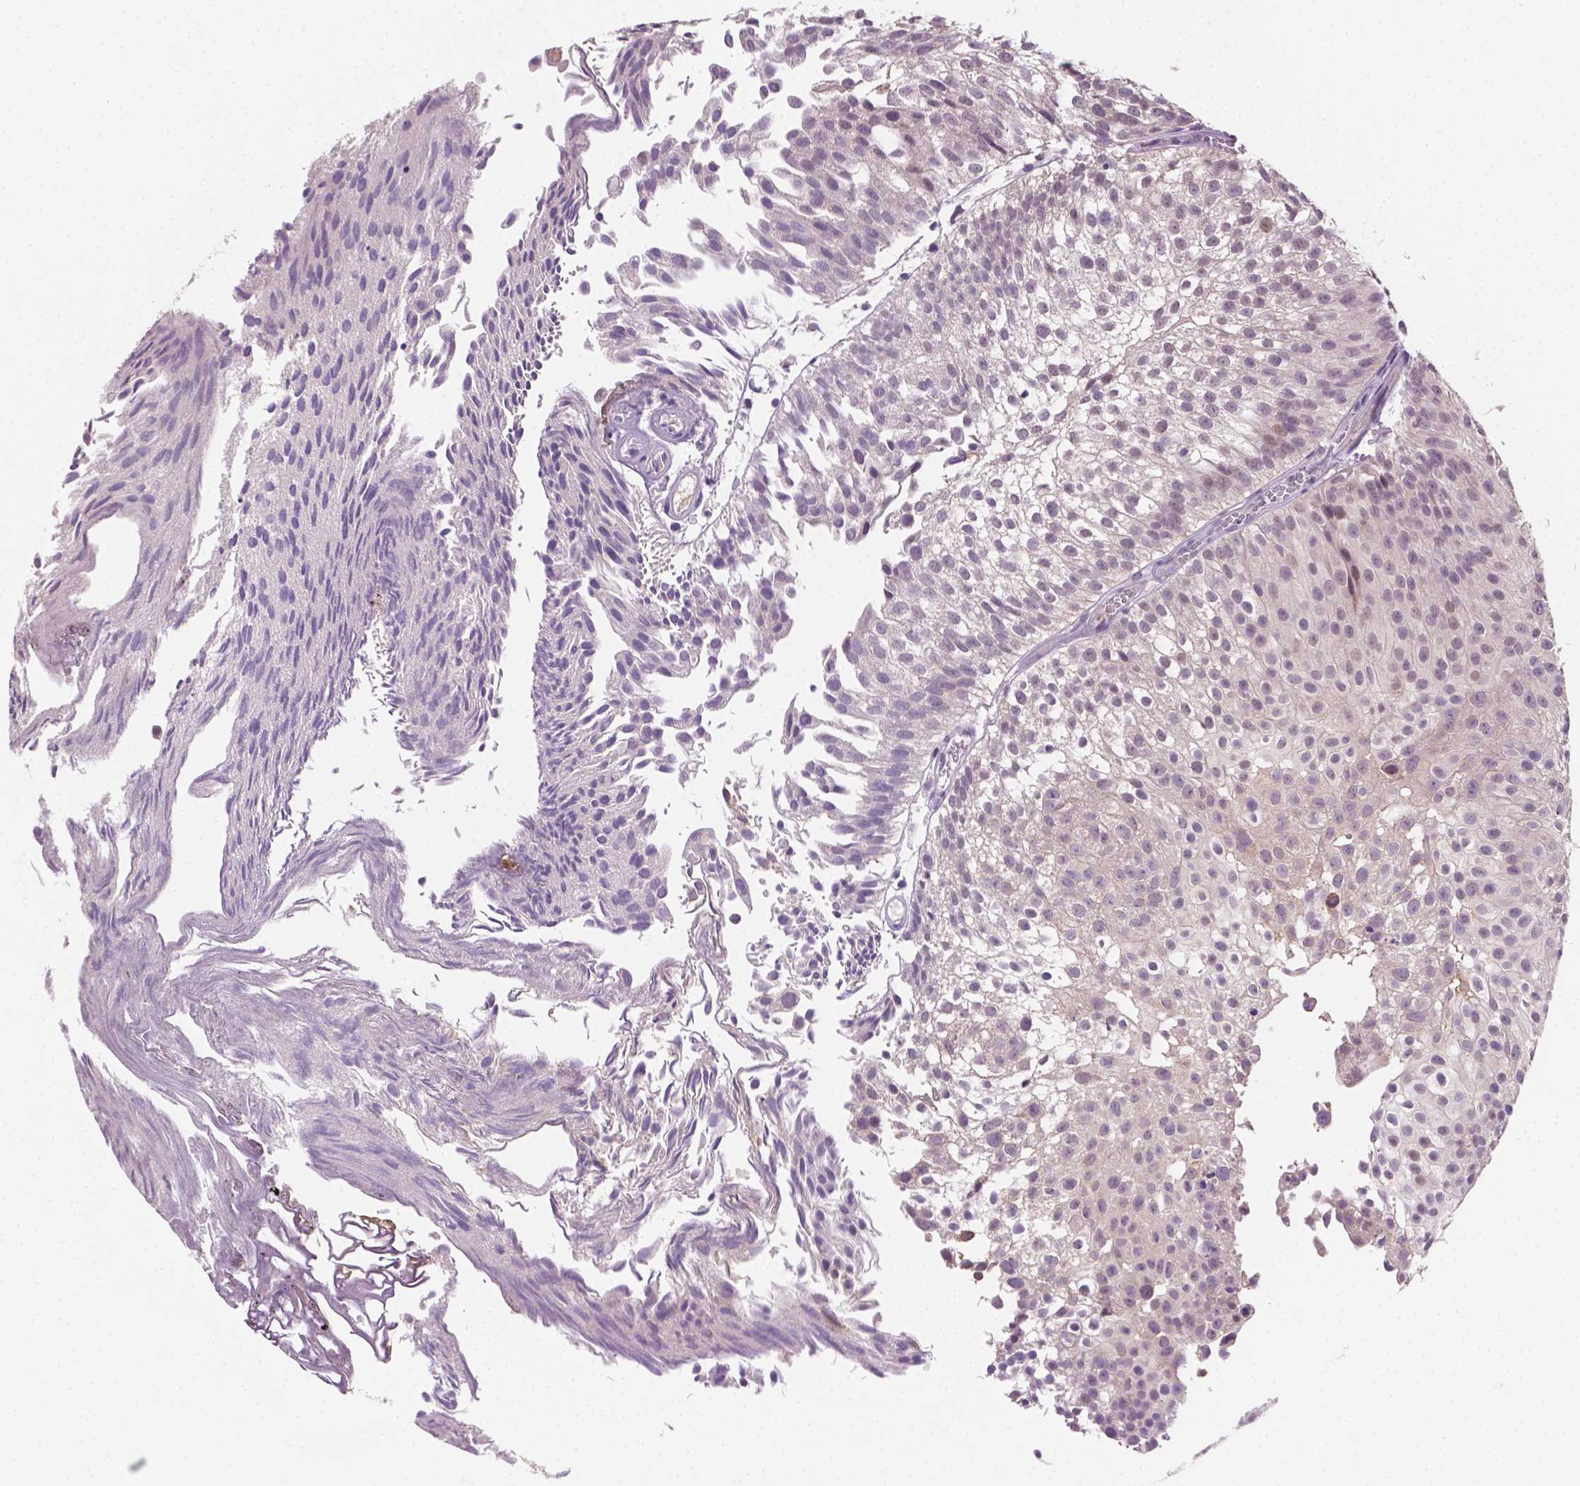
{"staining": {"intensity": "negative", "quantity": "none", "location": "none"}, "tissue": "urothelial cancer", "cell_type": "Tumor cells", "image_type": "cancer", "snomed": [{"axis": "morphology", "description": "Urothelial carcinoma, Low grade"}, {"axis": "topography", "description": "Urinary bladder"}], "caption": "IHC micrograph of low-grade urothelial carcinoma stained for a protein (brown), which displays no staining in tumor cells.", "gene": "MROH6", "patient": {"sex": "male", "age": 70}}